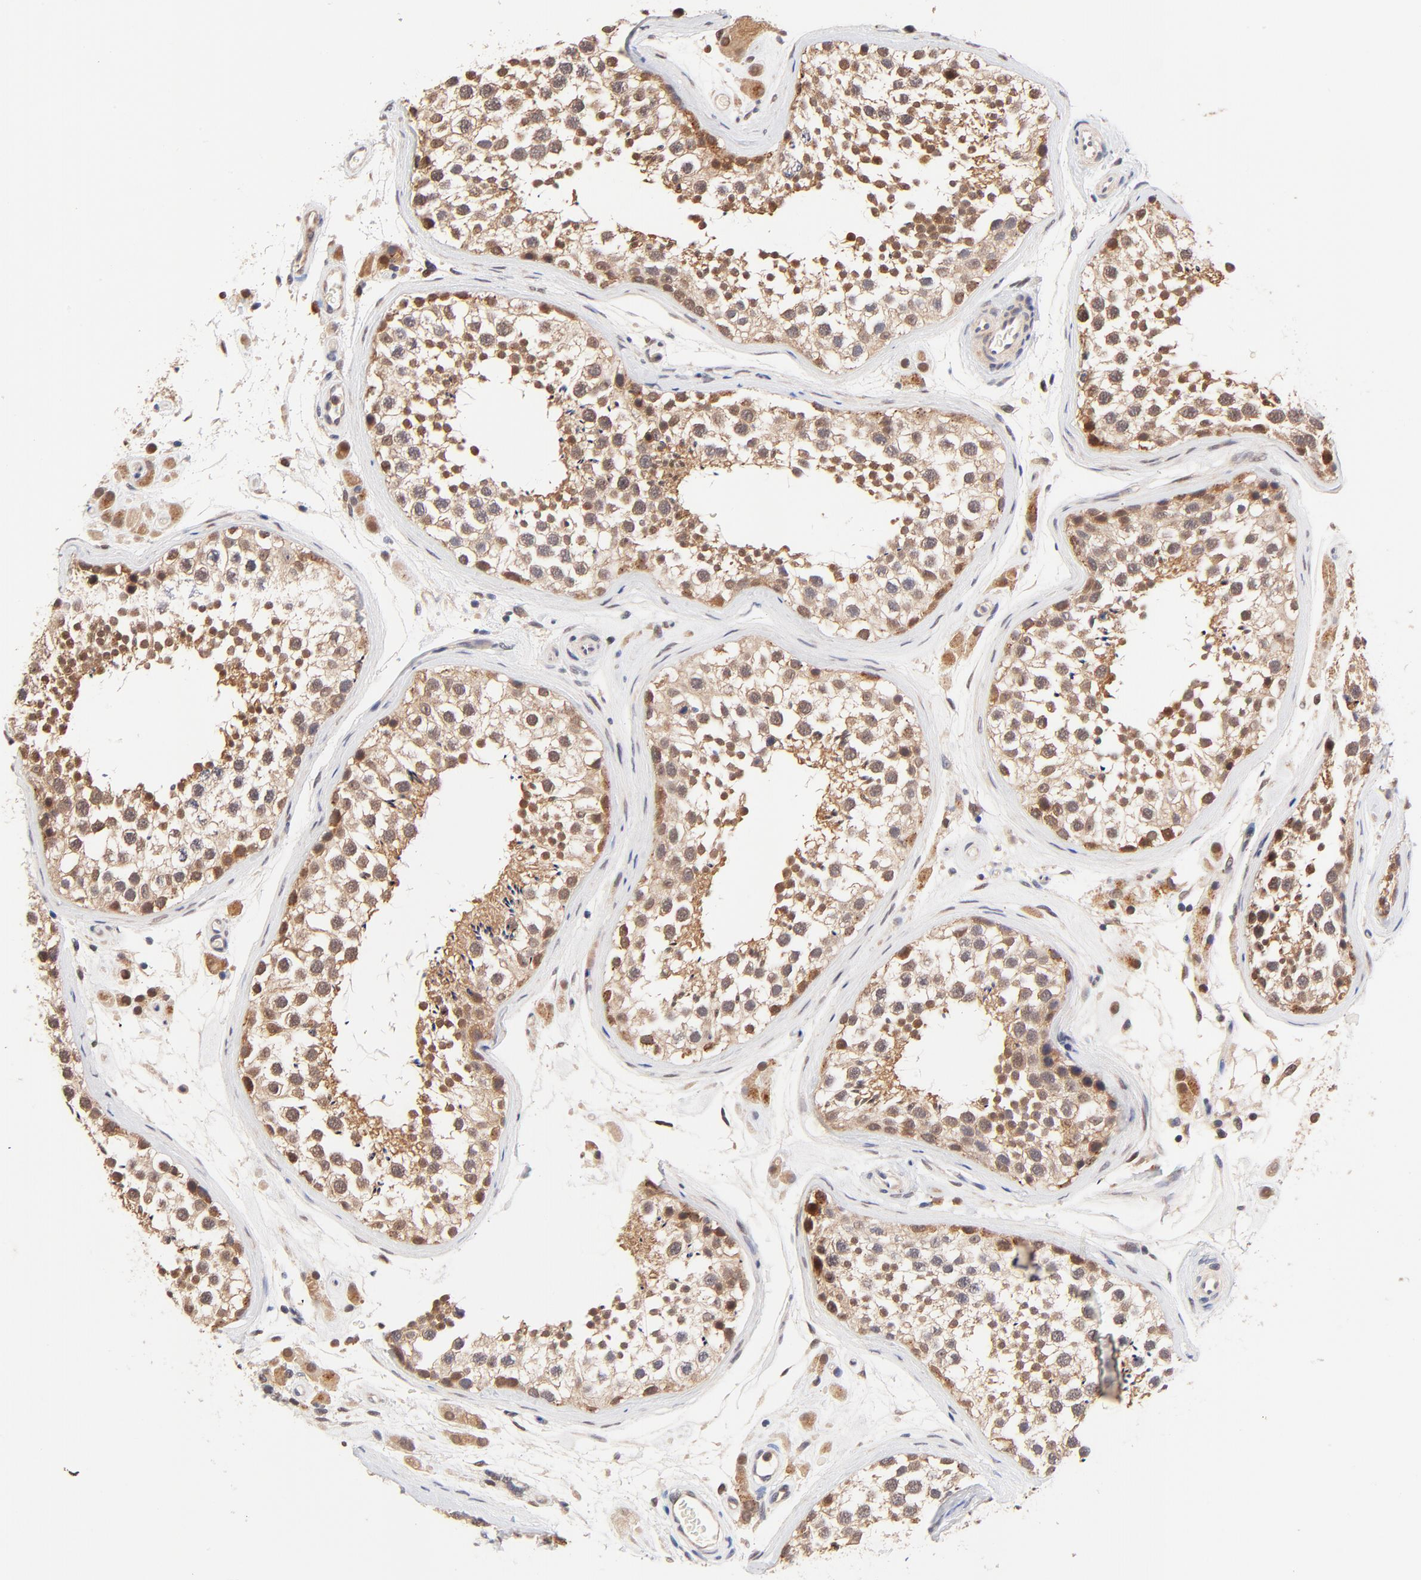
{"staining": {"intensity": "moderate", "quantity": ">75%", "location": "cytoplasmic/membranous,nuclear"}, "tissue": "testis", "cell_type": "Cells in seminiferous ducts", "image_type": "normal", "snomed": [{"axis": "morphology", "description": "Normal tissue, NOS"}, {"axis": "topography", "description": "Testis"}], "caption": "About >75% of cells in seminiferous ducts in unremarkable human testis display moderate cytoplasmic/membranous,nuclear protein positivity as visualized by brown immunohistochemical staining.", "gene": "TXNL1", "patient": {"sex": "male", "age": 46}}